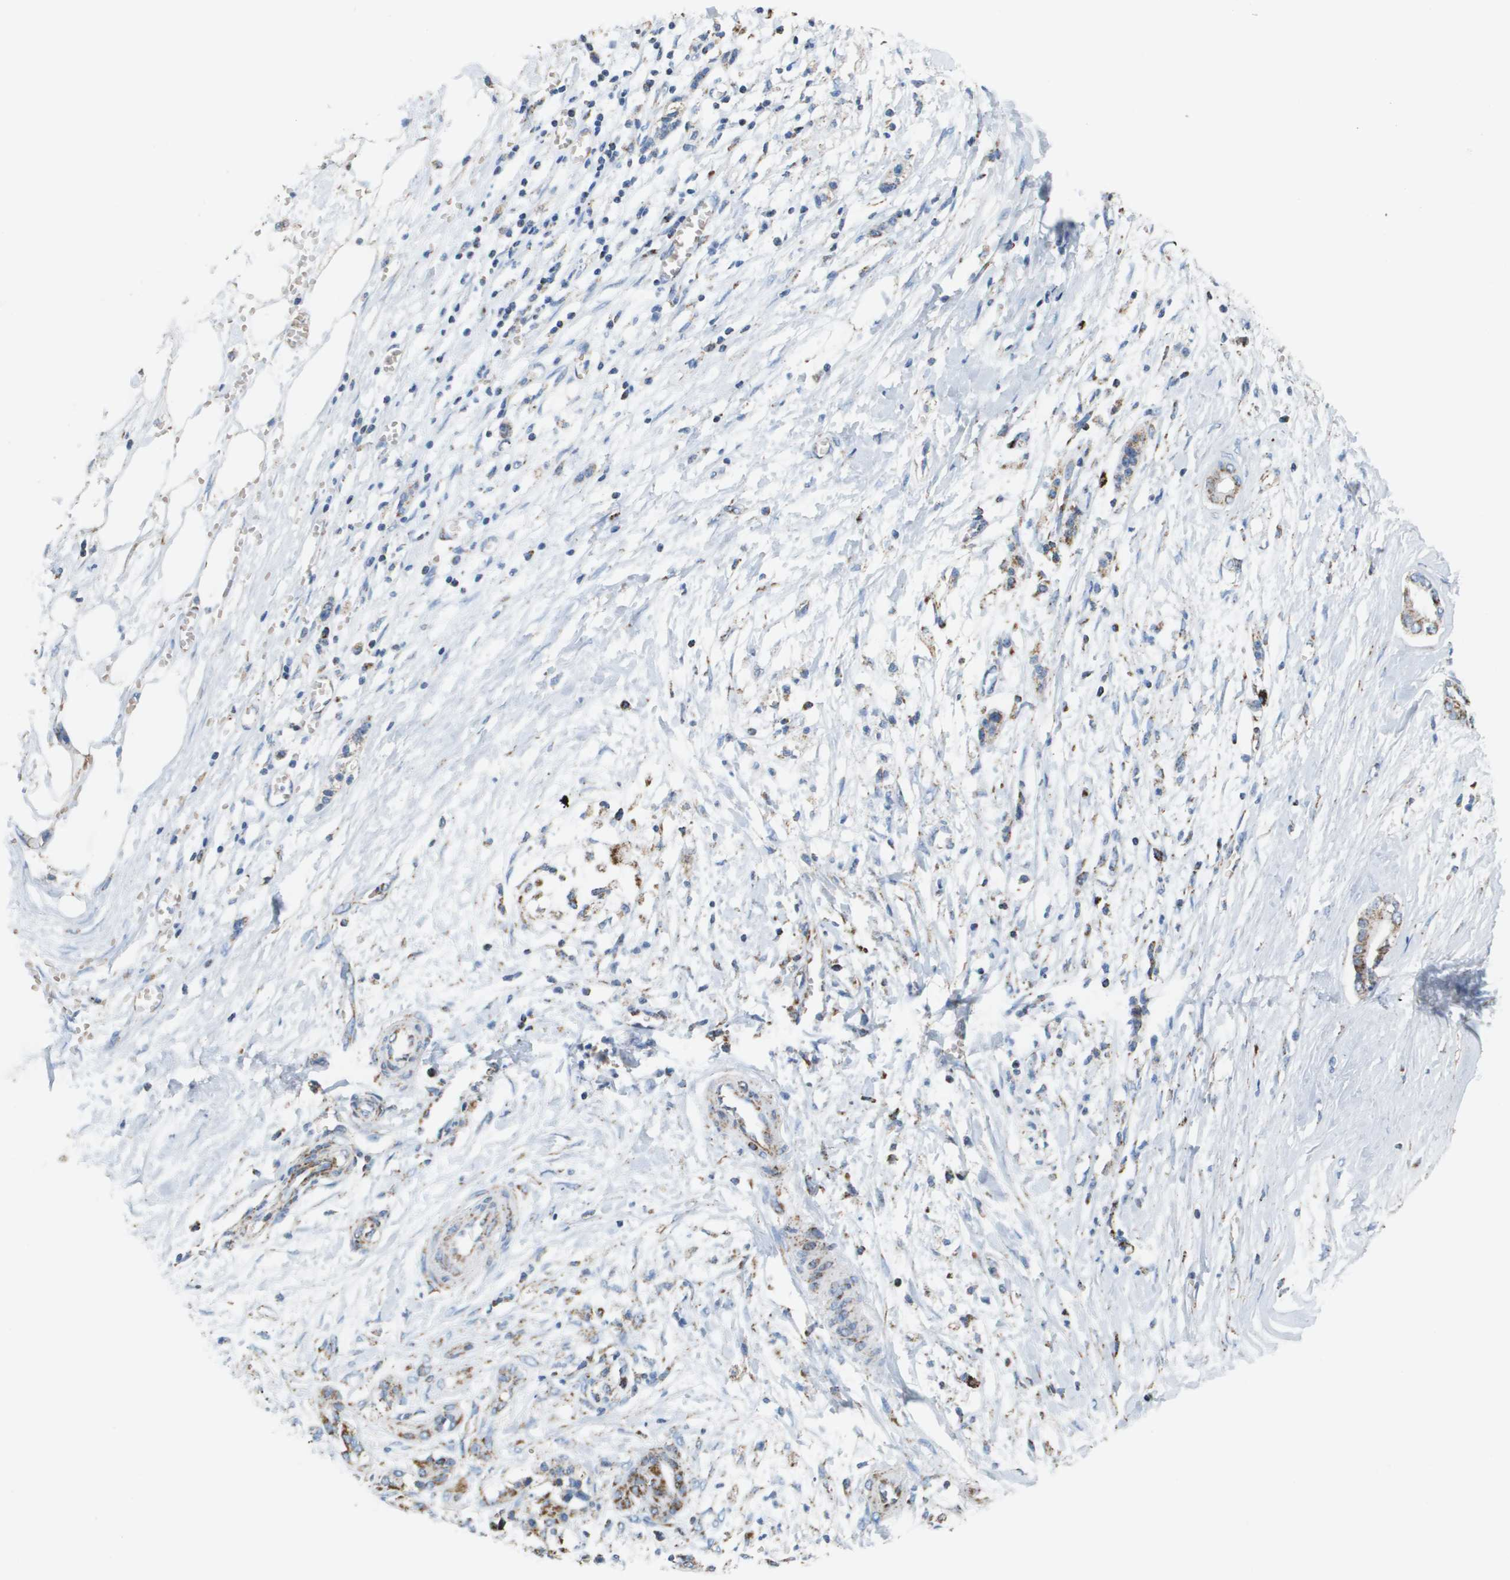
{"staining": {"intensity": "strong", "quantity": ">75%", "location": "cytoplasmic/membranous"}, "tissue": "pancreatic cancer", "cell_type": "Tumor cells", "image_type": "cancer", "snomed": [{"axis": "morphology", "description": "Adenocarcinoma, NOS"}, {"axis": "topography", "description": "Pancreas"}], "caption": "This is a histology image of immunohistochemistry staining of pancreatic adenocarcinoma, which shows strong staining in the cytoplasmic/membranous of tumor cells.", "gene": "ATP5F1B", "patient": {"sex": "male", "age": 56}}